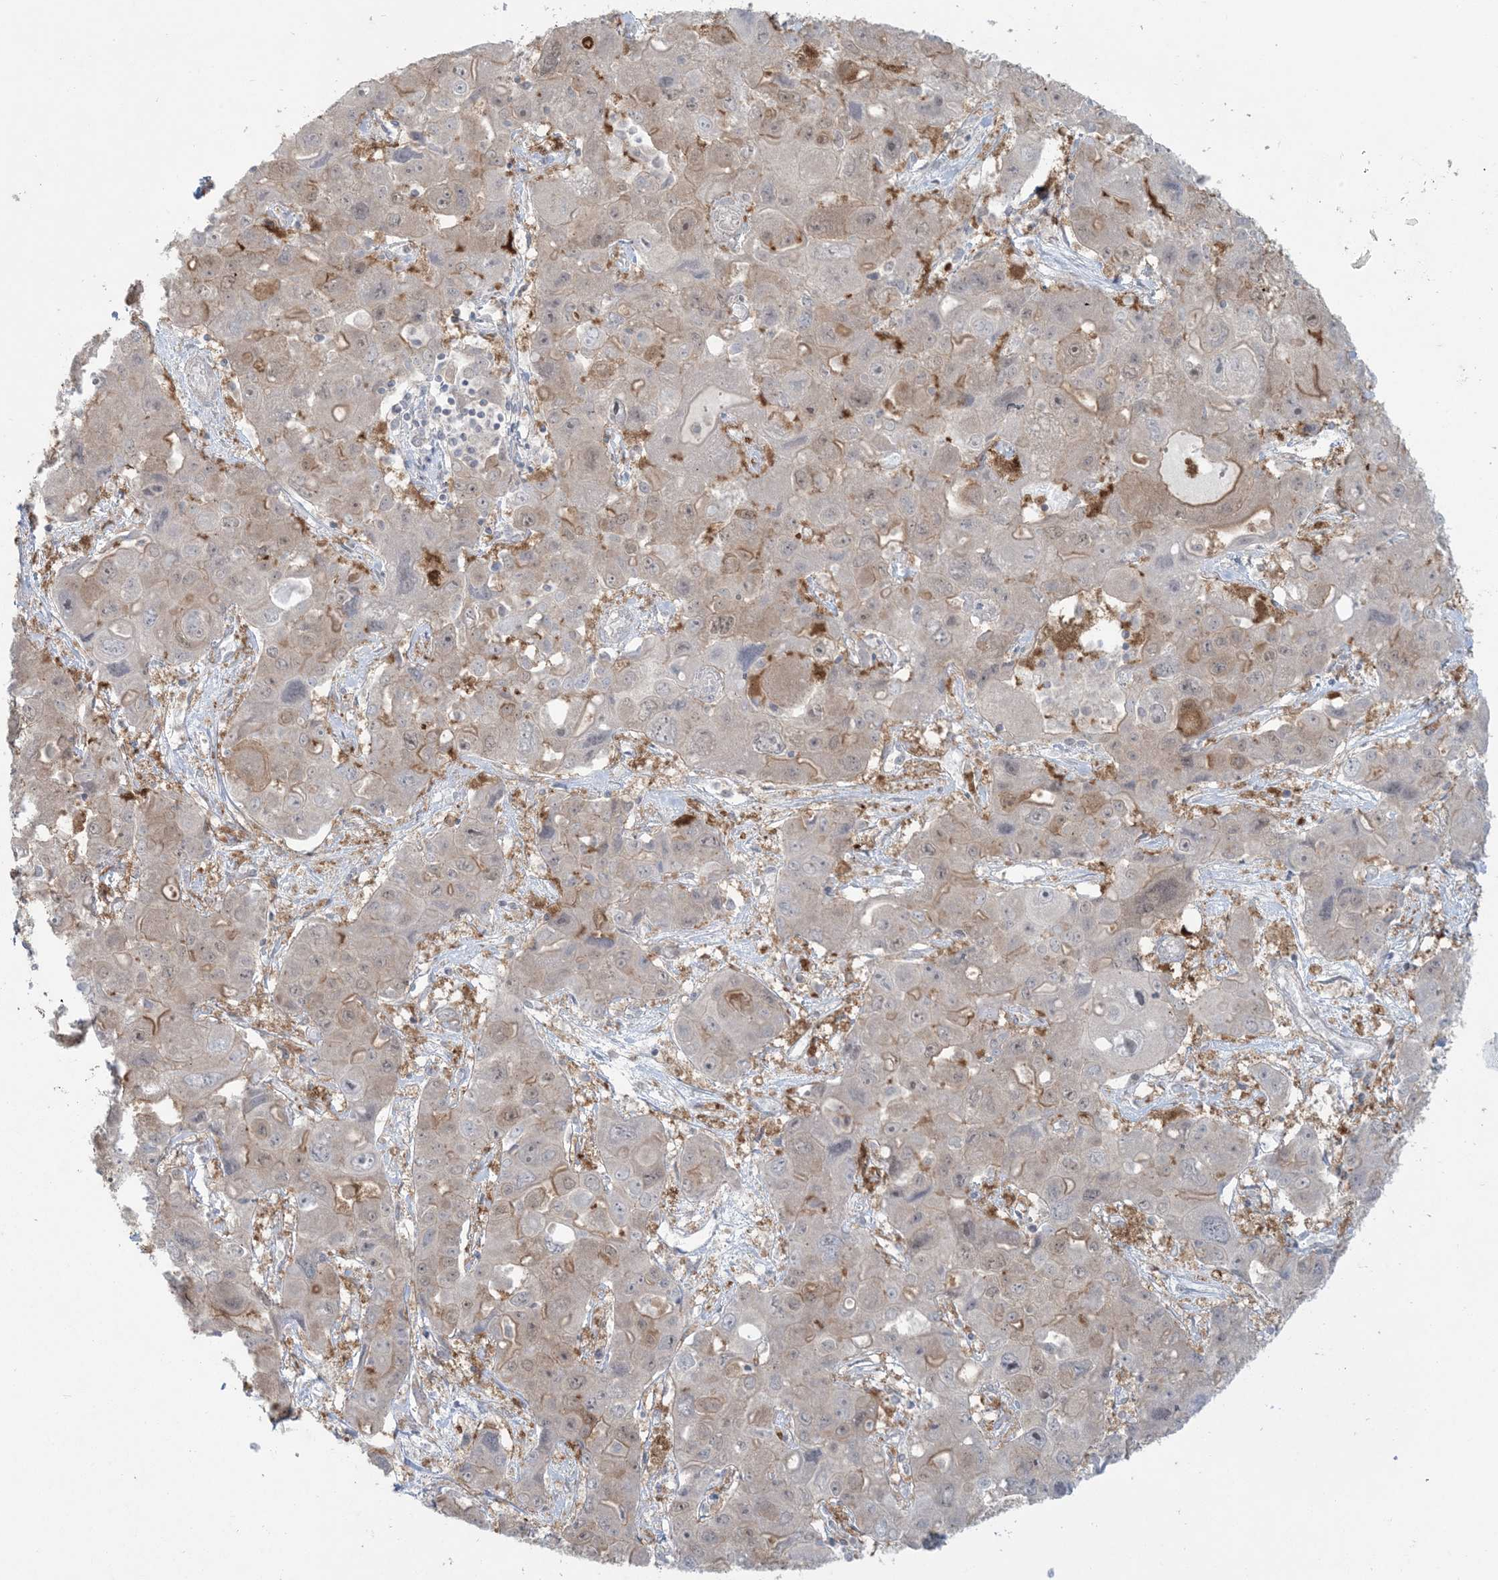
{"staining": {"intensity": "weak", "quantity": "25%-75%", "location": "cytoplasmic/membranous"}, "tissue": "liver cancer", "cell_type": "Tumor cells", "image_type": "cancer", "snomed": [{"axis": "morphology", "description": "Cholangiocarcinoma"}, {"axis": "topography", "description": "Liver"}], "caption": "Immunohistochemistry image of human liver cancer (cholangiocarcinoma) stained for a protein (brown), which shows low levels of weak cytoplasmic/membranous expression in about 25%-75% of tumor cells.", "gene": "NRBP2", "patient": {"sex": "male", "age": 67}}